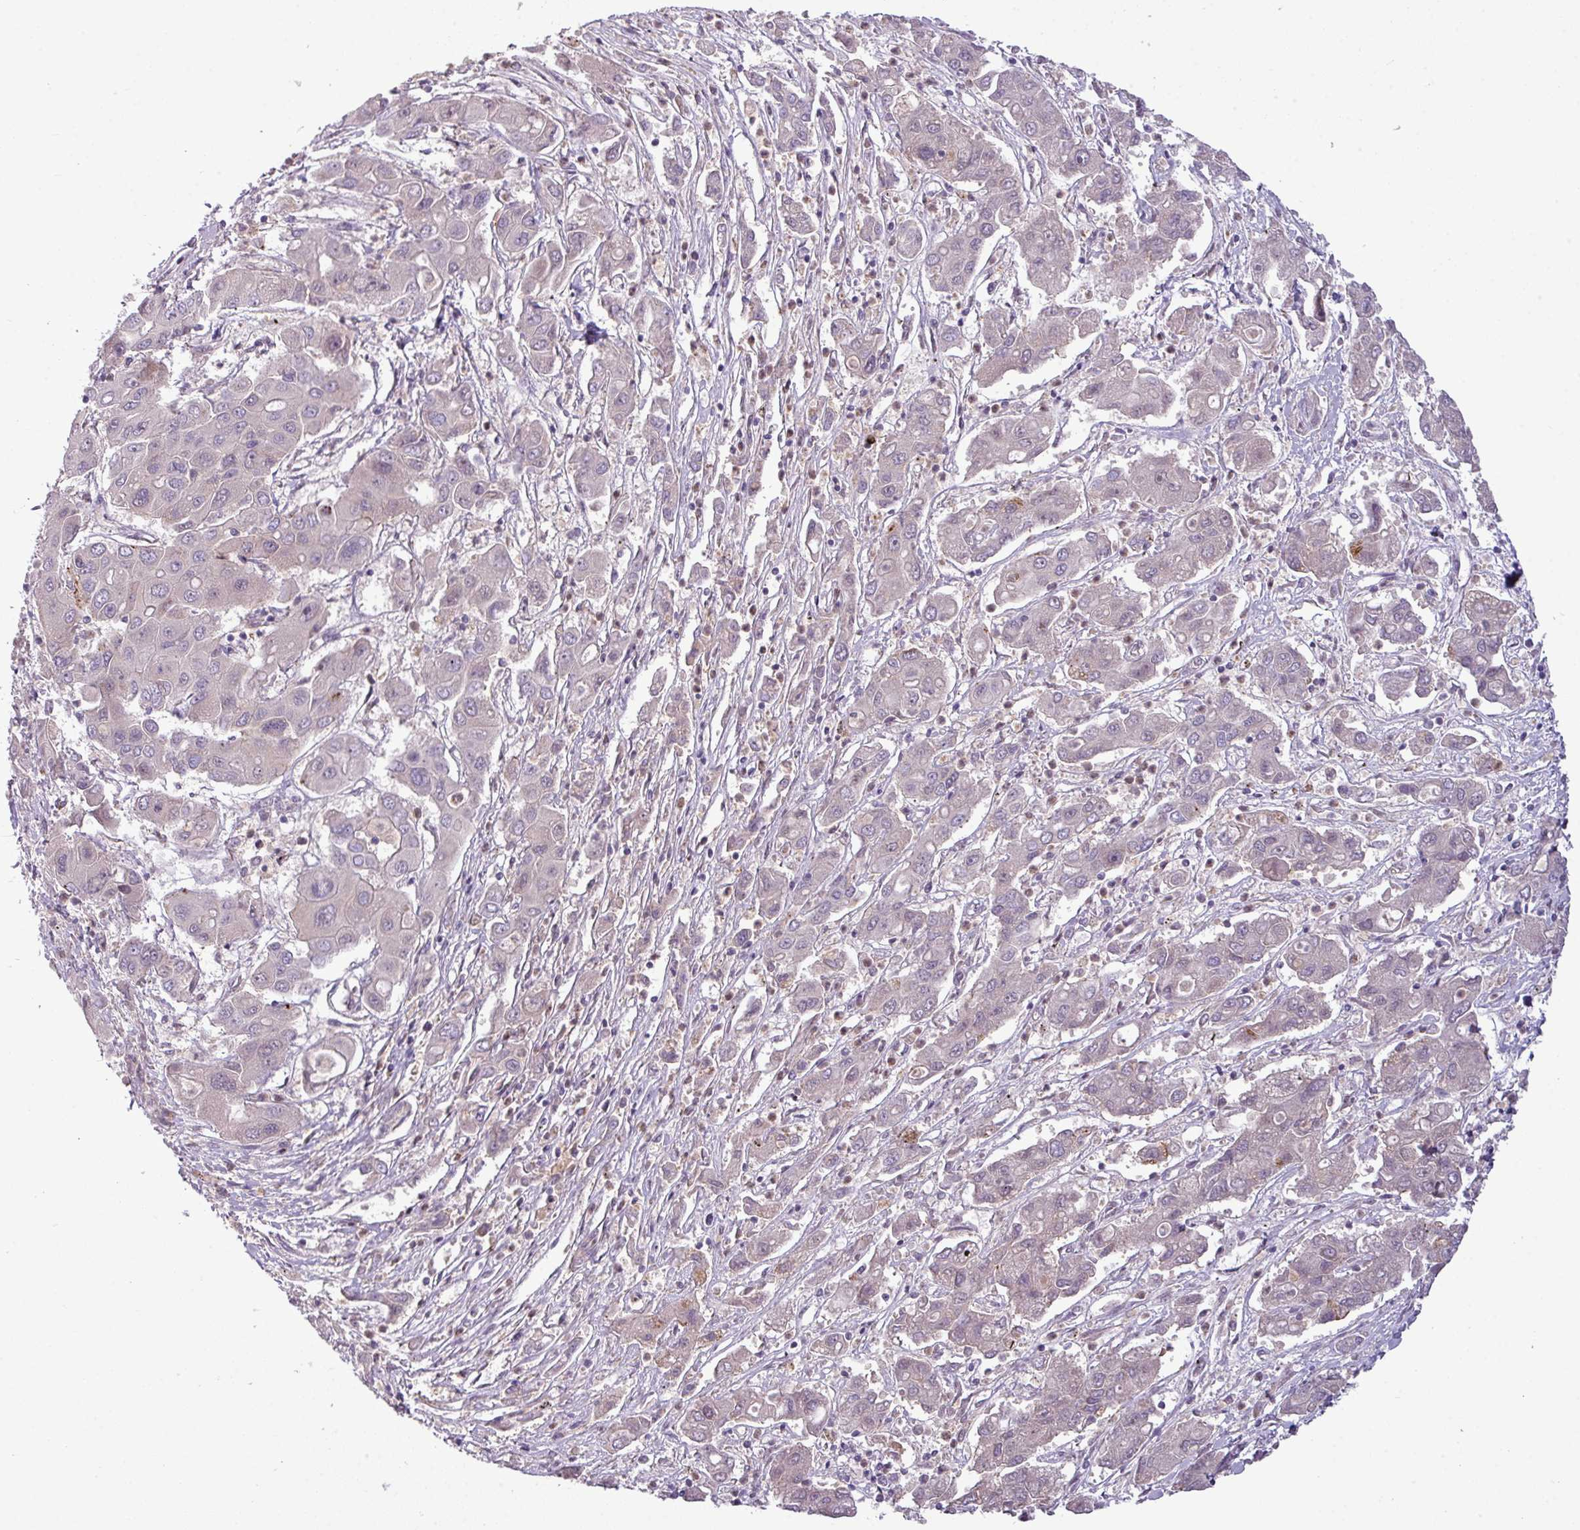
{"staining": {"intensity": "strong", "quantity": "<25%", "location": "cytoplasmic/membranous"}, "tissue": "liver cancer", "cell_type": "Tumor cells", "image_type": "cancer", "snomed": [{"axis": "morphology", "description": "Cholangiocarcinoma"}, {"axis": "topography", "description": "Liver"}], "caption": "This image shows liver cancer (cholangiocarcinoma) stained with IHC to label a protein in brown. The cytoplasmic/membranous of tumor cells show strong positivity for the protein. Nuclei are counter-stained blue.", "gene": "ZNF35", "patient": {"sex": "male", "age": 67}}